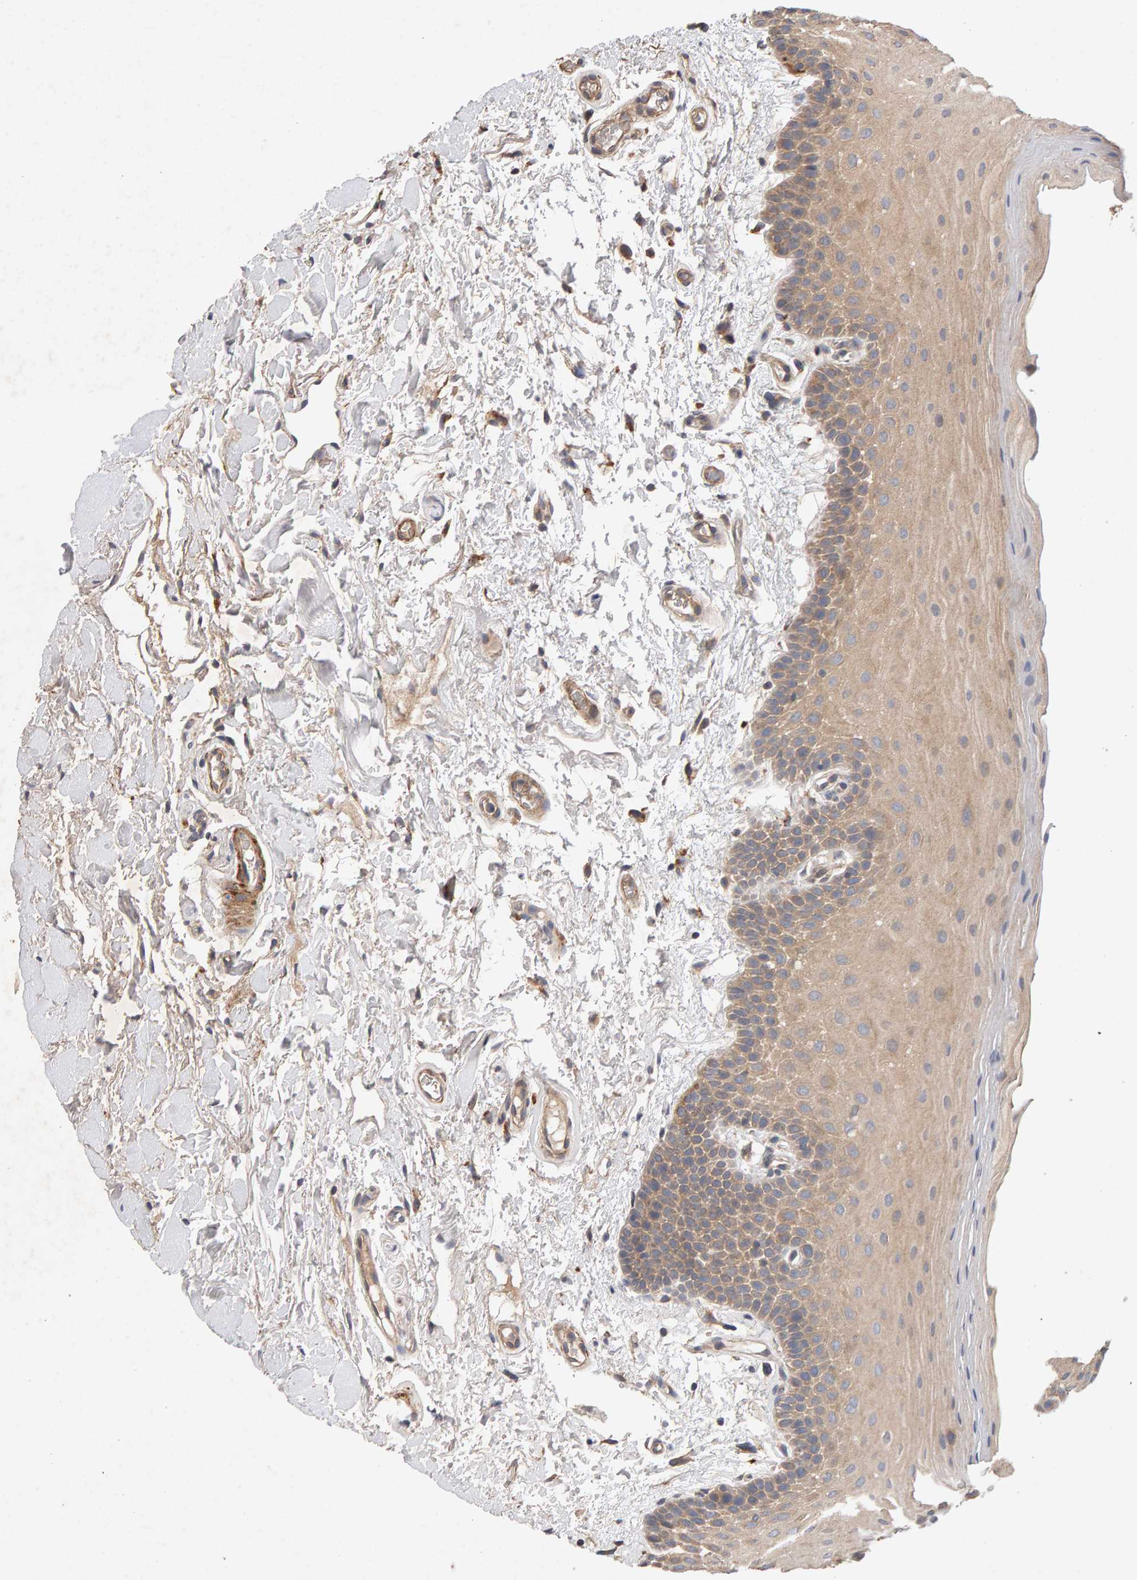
{"staining": {"intensity": "weak", "quantity": ">75%", "location": "cytoplasmic/membranous"}, "tissue": "oral mucosa", "cell_type": "Squamous epithelial cells", "image_type": "normal", "snomed": [{"axis": "morphology", "description": "Normal tissue, NOS"}, {"axis": "topography", "description": "Oral tissue"}], "caption": "Normal oral mucosa shows weak cytoplasmic/membranous expression in approximately >75% of squamous epithelial cells, visualized by immunohistochemistry.", "gene": "RNF19A", "patient": {"sex": "male", "age": 62}}